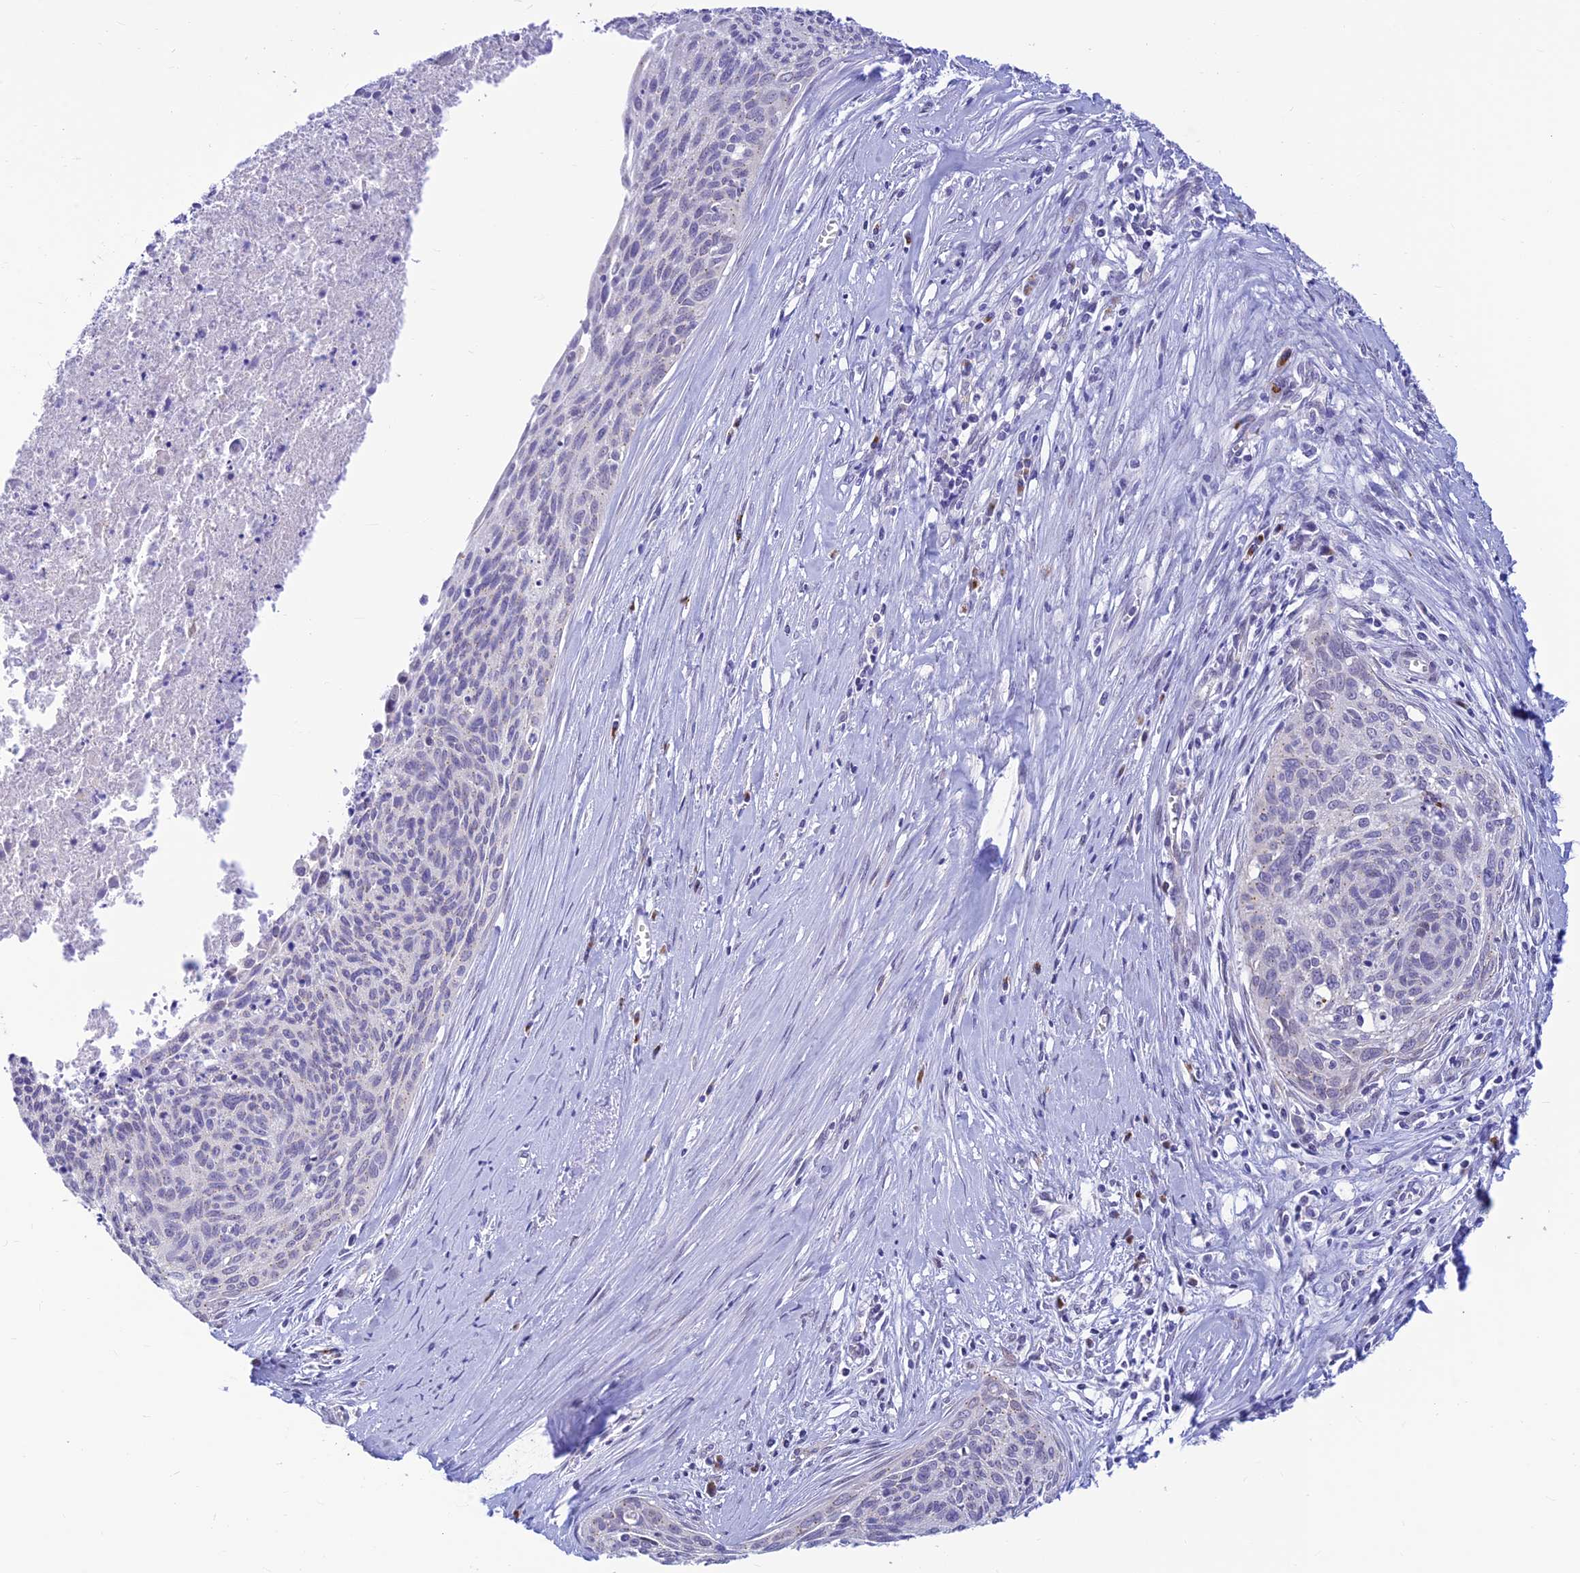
{"staining": {"intensity": "negative", "quantity": "none", "location": "none"}, "tissue": "cervical cancer", "cell_type": "Tumor cells", "image_type": "cancer", "snomed": [{"axis": "morphology", "description": "Squamous cell carcinoma, NOS"}, {"axis": "topography", "description": "Cervix"}], "caption": "Immunohistochemistry of cervical cancer displays no positivity in tumor cells.", "gene": "INKA1", "patient": {"sex": "female", "age": 55}}